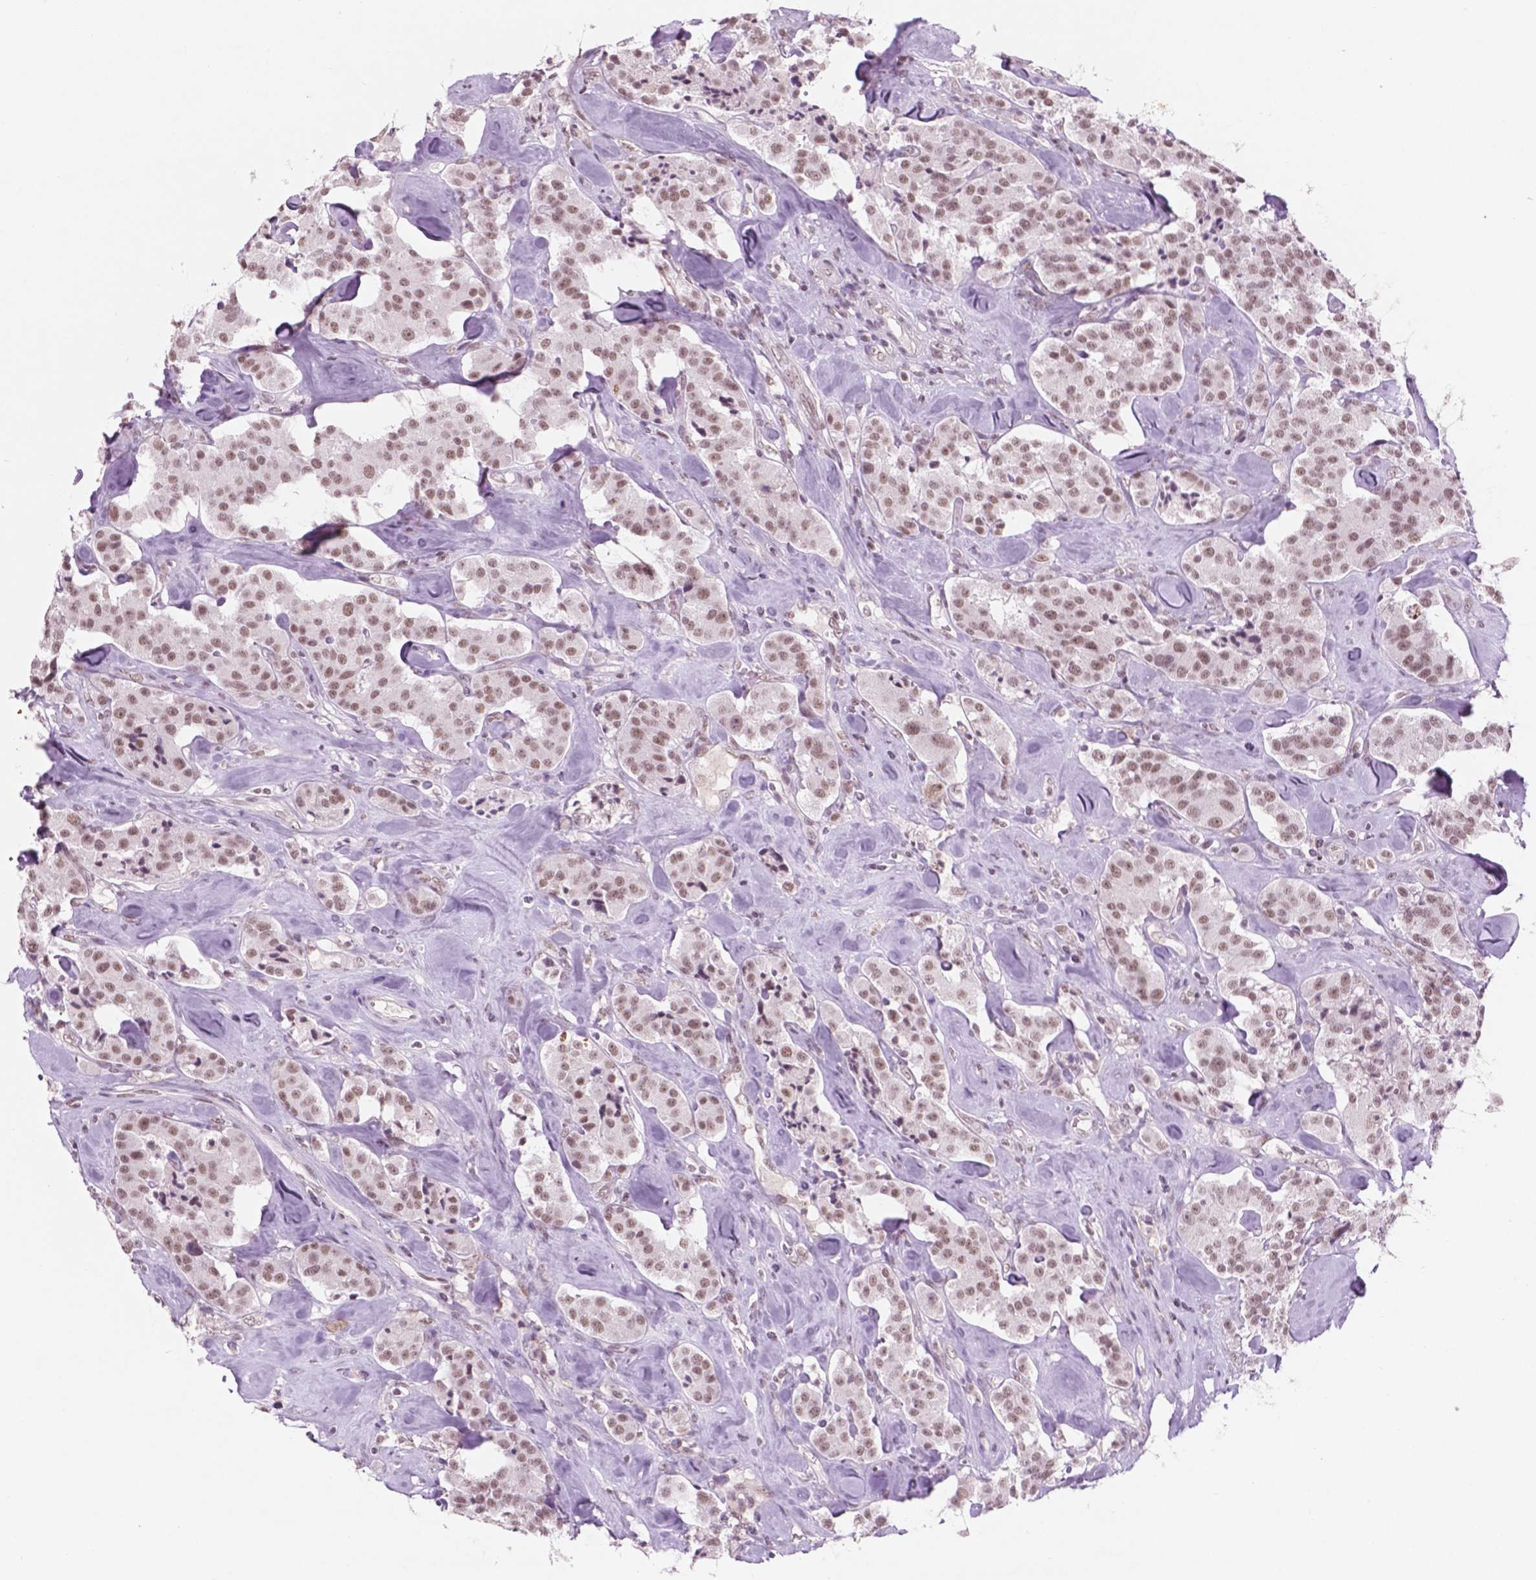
{"staining": {"intensity": "weak", "quantity": ">75%", "location": "nuclear"}, "tissue": "carcinoid", "cell_type": "Tumor cells", "image_type": "cancer", "snomed": [{"axis": "morphology", "description": "Carcinoid, malignant, NOS"}, {"axis": "topography", "description": "Pancreas"}], "caption": "Protein analysis of malignant carcinoid tissue reveals weak nuclear staining in approximately >75% of tumor cells. Nuclei are stained in blue.", "gene": "CTR9", "patient": {"sex": "male", "age": 41}}